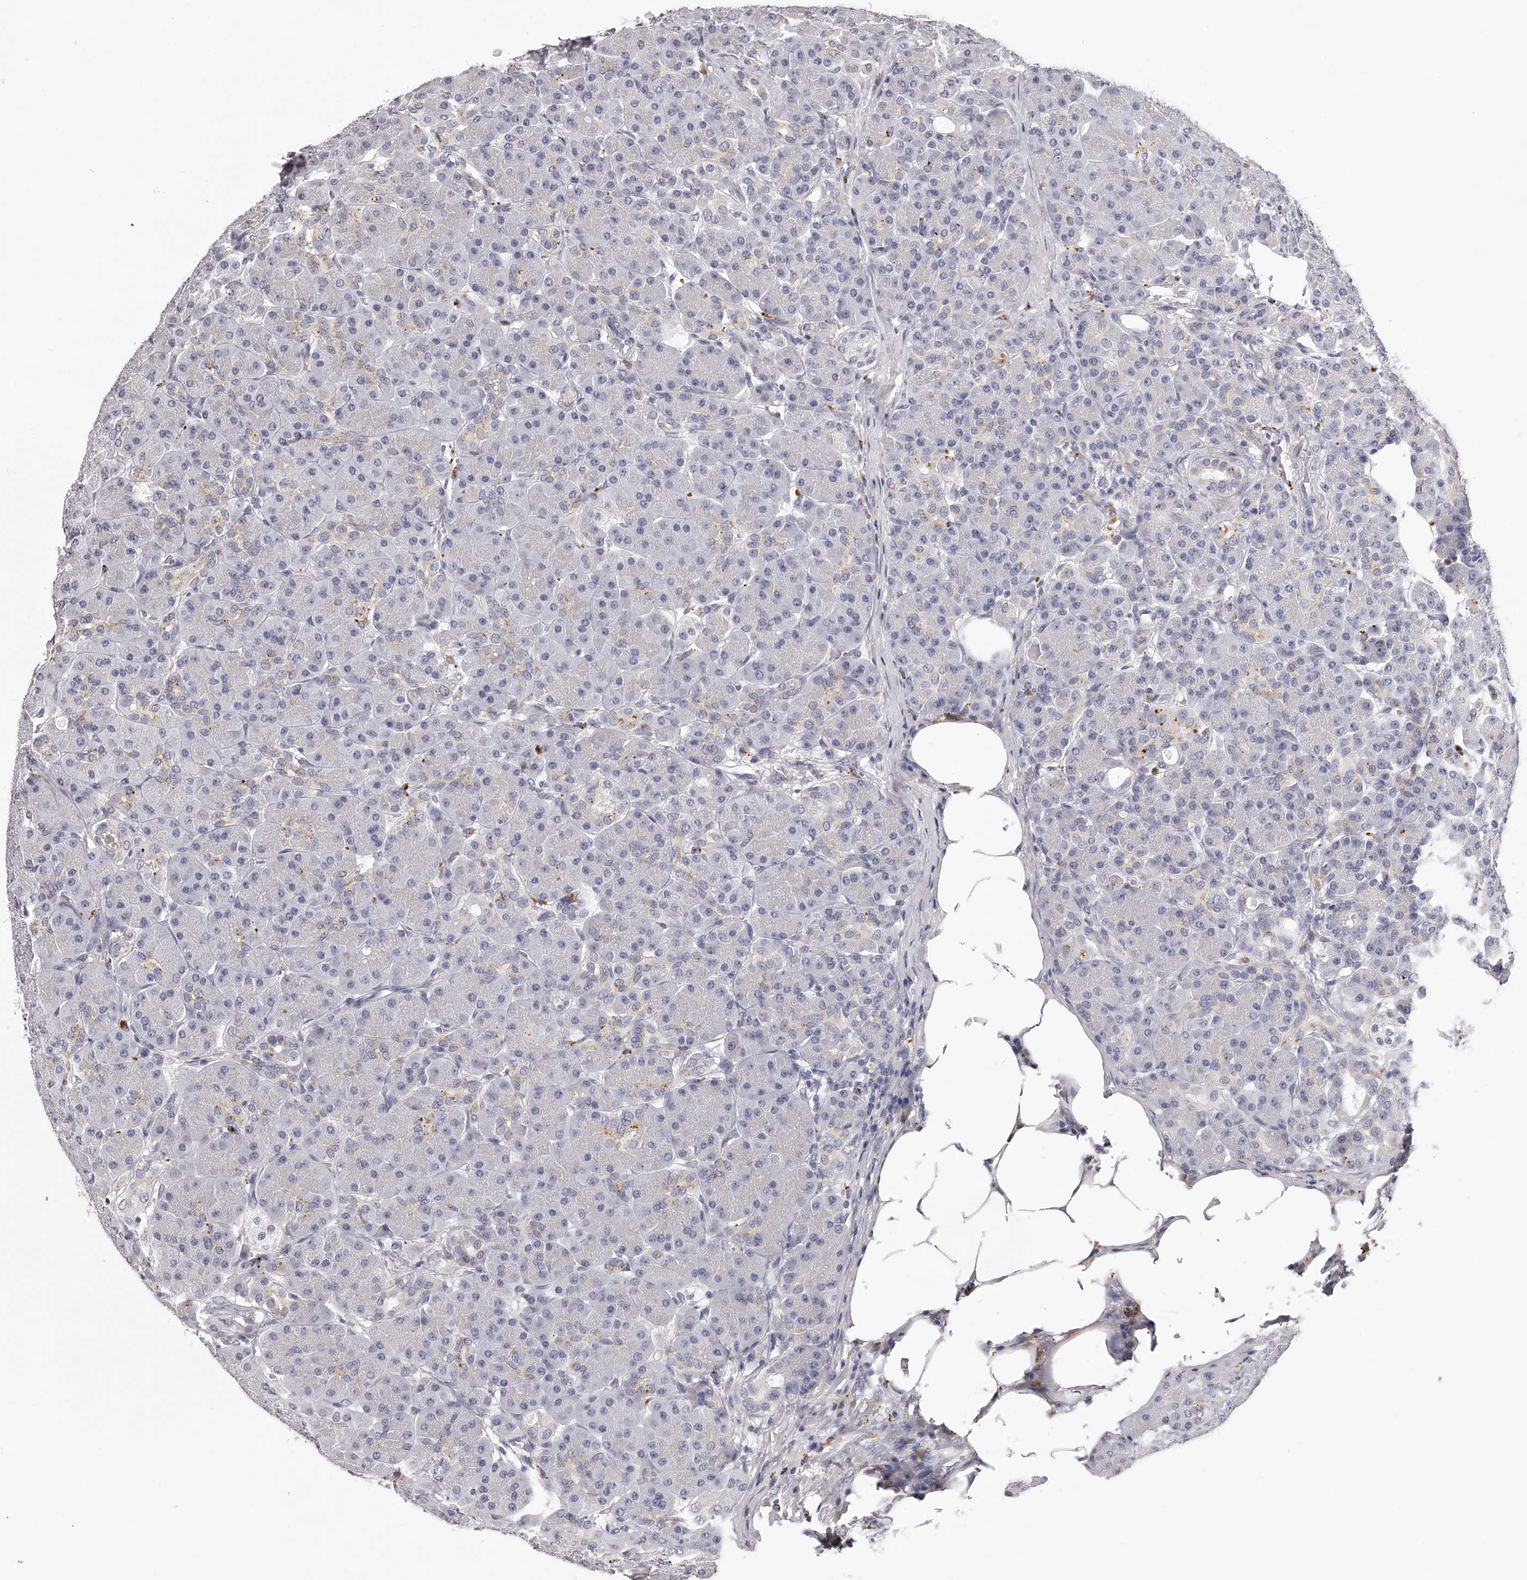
{"staining": {"intensity": "negative", "quantity": "none", "location": "none"}, "tissue": "pancreas", "cell_type": "Exocrine glandular cells", "image_type": "normal", "snomed": [{"axis": "morphology", "description": "Normal tissue, NOS"}, {"axis": "topography", "description": "Pancreas"}], "caption": "A high-resolution image shows immunohistochemistry staining of benign pancreas, which exhibits no significant expression in exocrine glandular cells. The staining is performed using DAB brown chromogen with nuclei counter-stained in using hematoxylin.", "gene": "DMRT1", "patient": {"sex": "male", "age": 63}}